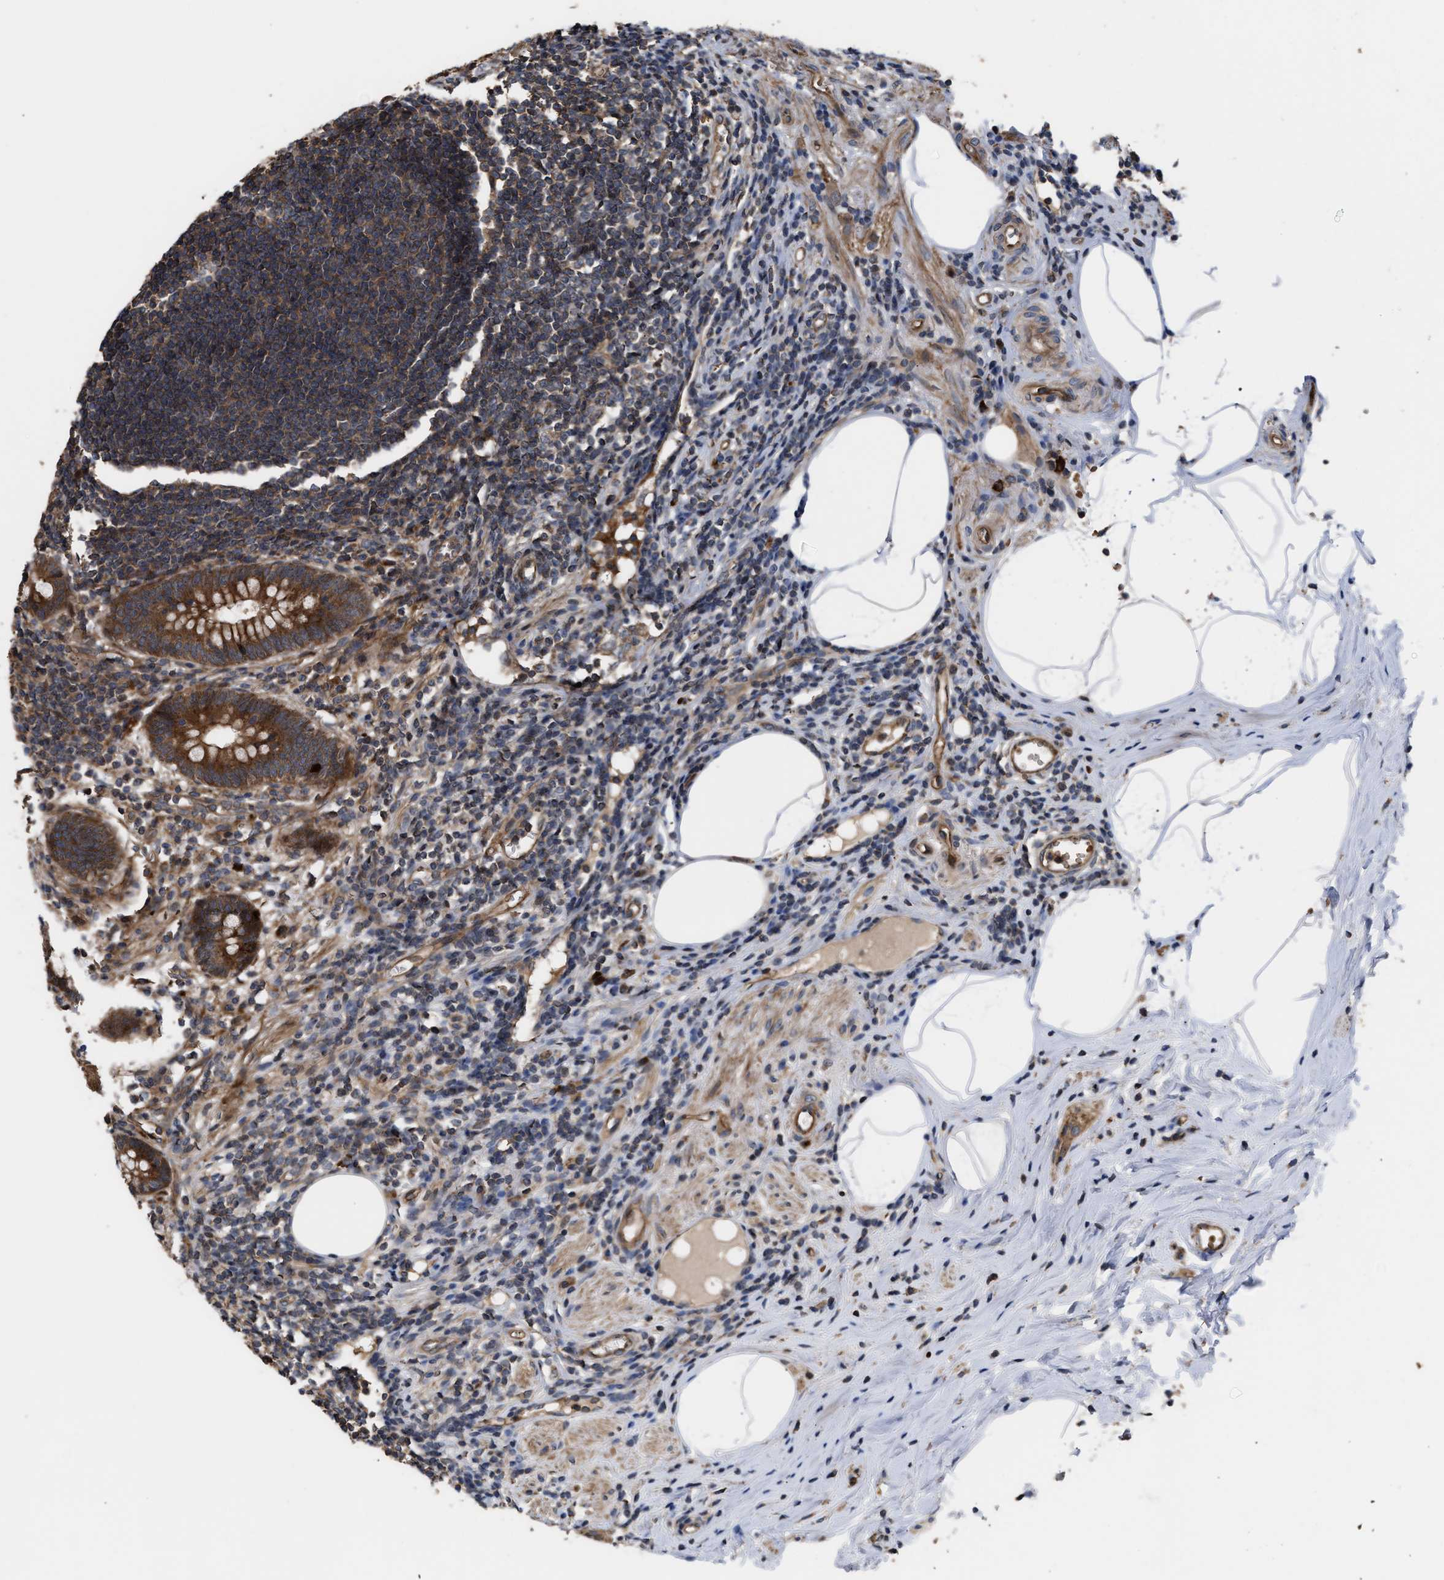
{"staining": {"intensity": "strong", "quantity": ">75%", "location": "cytoplasmic/membranous"}, "tissue": "appendix", "cell_type": "Glandular cells", "image_type": "normal", "snomed": [{"axis": "morphology", "description": "Normal tissue, NOS"}, {"axis": "topography", "description": "Appendix"}], "caption": "Benign appendix reveals strong cytoplasmic/membranous positivity in approximately >75% of glandular cells, visualized by immunohistochemistry.", "gene": "STAU1", "patient": {"sex": "female", "age": 50}}